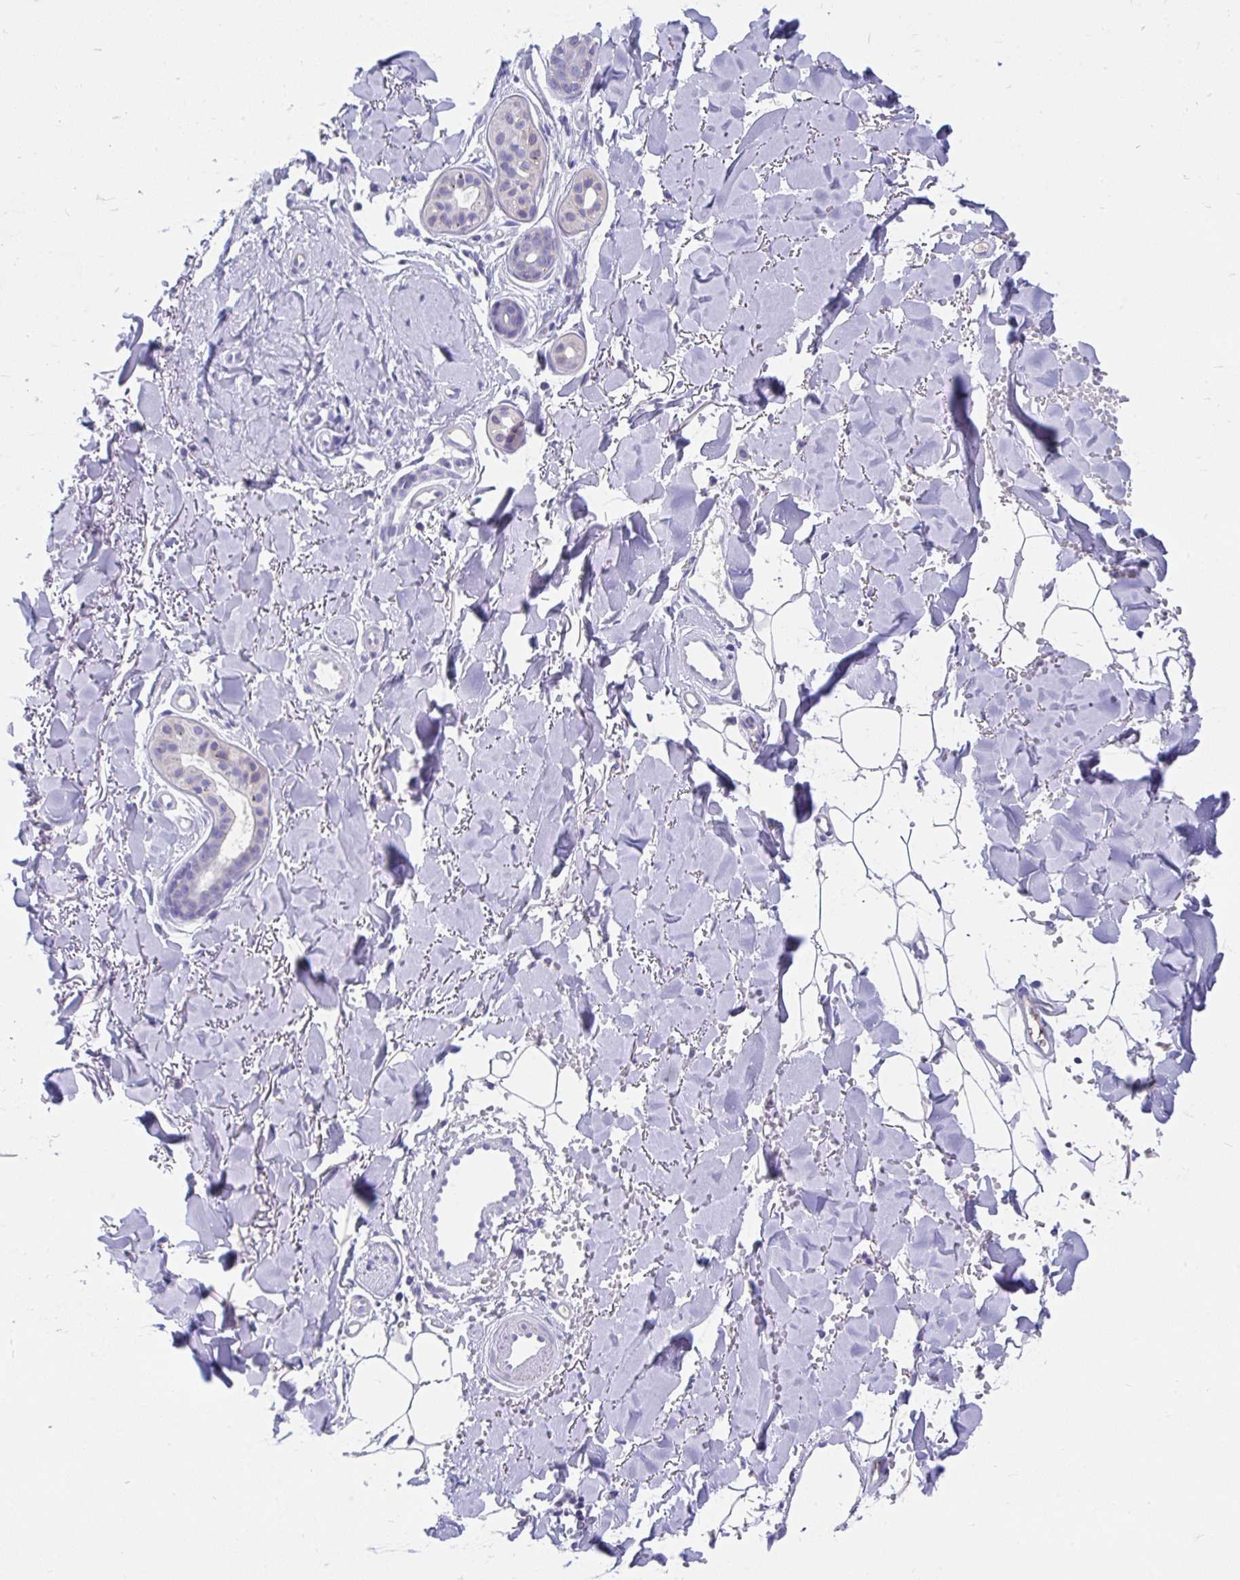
{"staining": {"intensity": "negative", "quantity": "none", "location": "none"}, "tissue": "skin cancer", "cell_type": "Tumor cells", "image_type": "cancer", "snomed": [{"axis": "morphology", "description": "Basal cell carcinoma"}, {"axis": "topography", "description": "Skin"}], "caption": "IHC of skin basal cell carcinoma exhibits no positivity in tumor cells.", "gene": "CCSAP", "patient": {"sex": "female", "age": 82}}